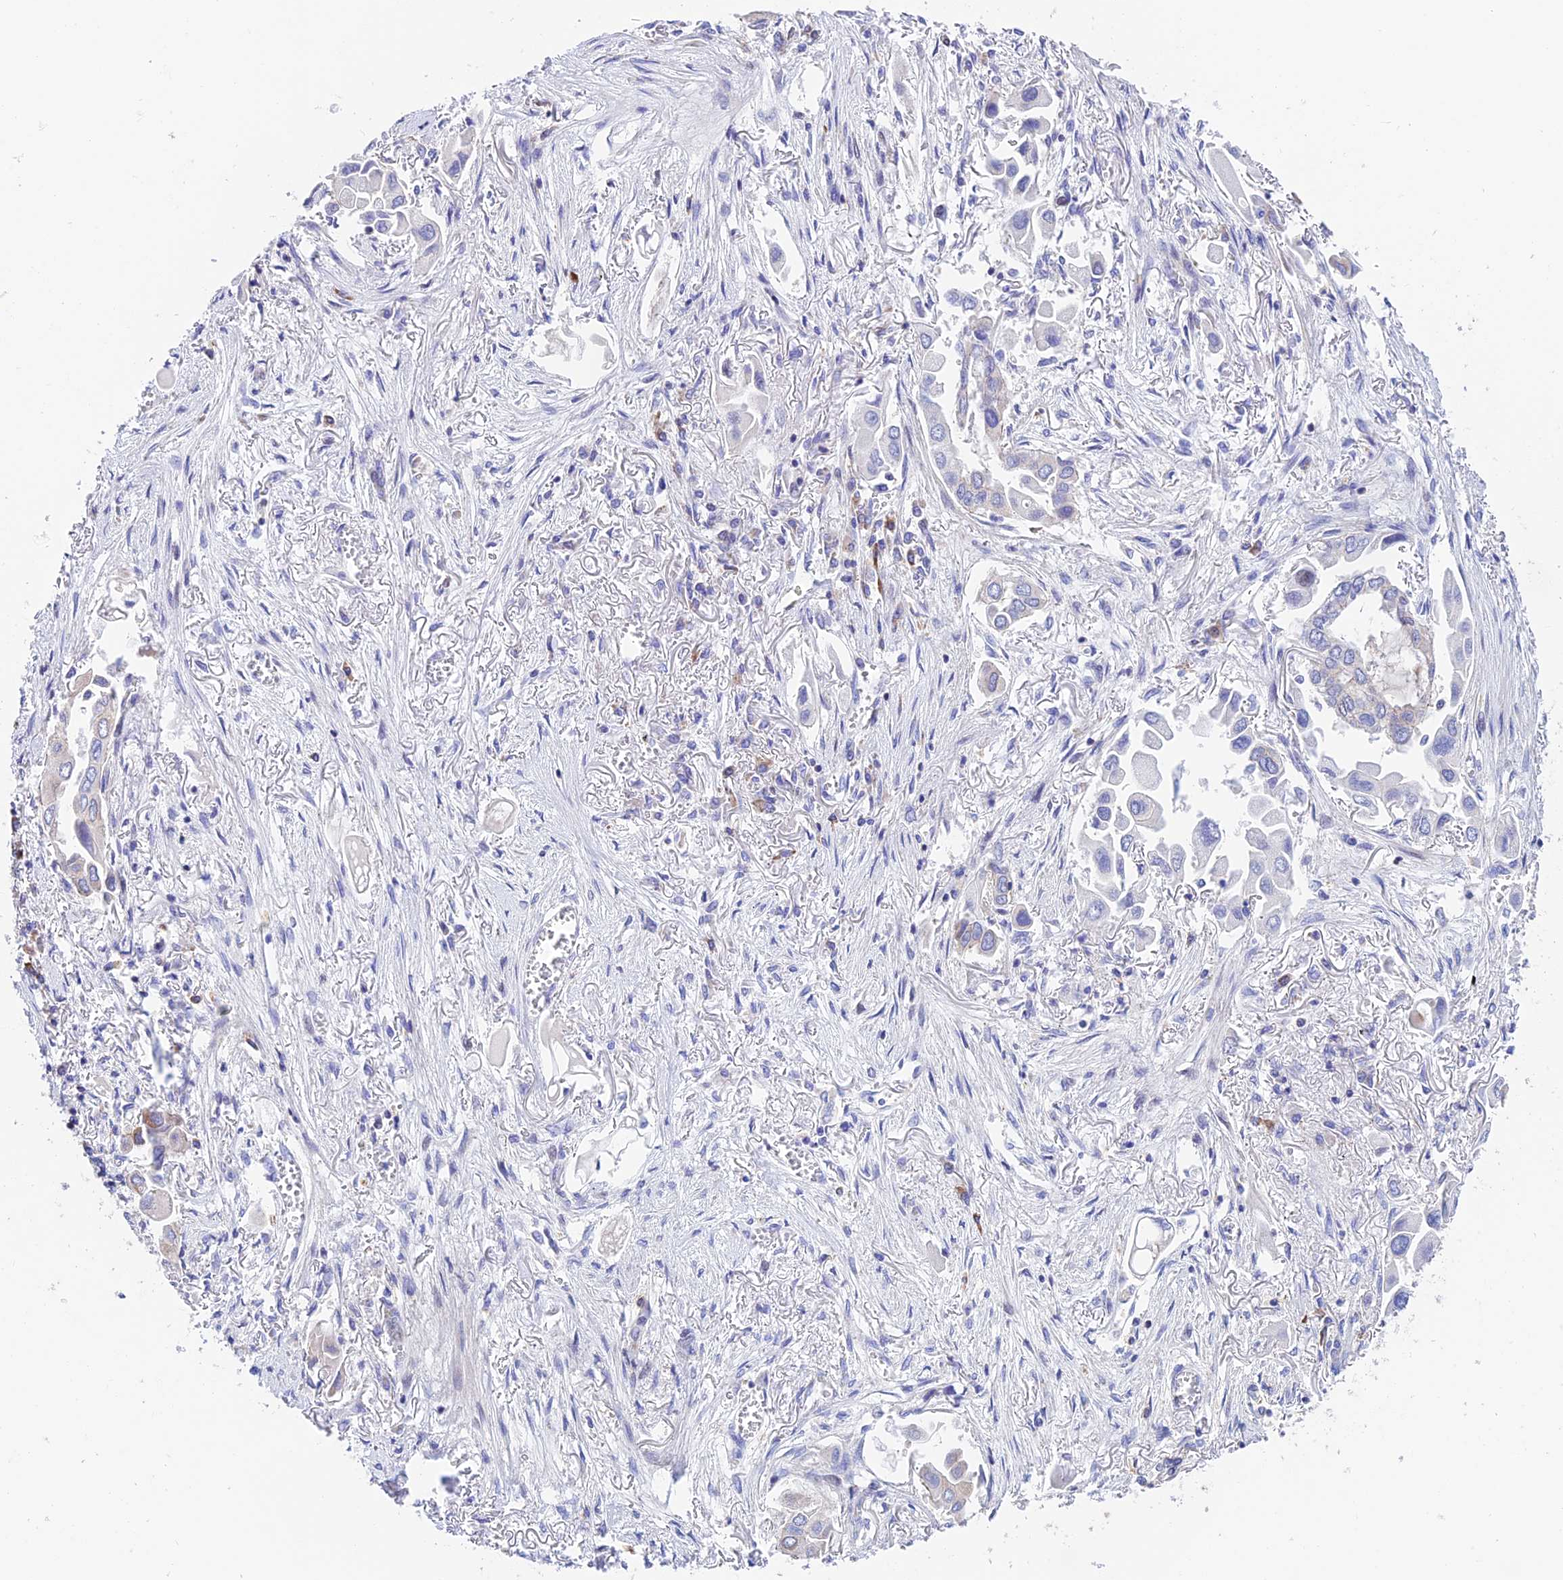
{"staining": {"intensity": "weak", "quantity": "<25%", "location": "cytoplasmic/membranous"}, "tissue": "lung cancer", "cell_type": "Tumor cells", "image_type": "cancer", "snomed": [{"axis": "morphology", "description": "Adenocarcinoma, NOS"}, {"axis": "topography", "description": "Lung"}], "caption": "A high-resolution micrograph shows immunohistochemistry staining of lung adenocarcinoma, which reveals no significant staining in tumor cells. The staining is performed using DAB brown chromogen with nuclei counter-stained in using hematoxylin.", "gene": "PRIM1", "patient": {"sex": "female", "age": 76}}